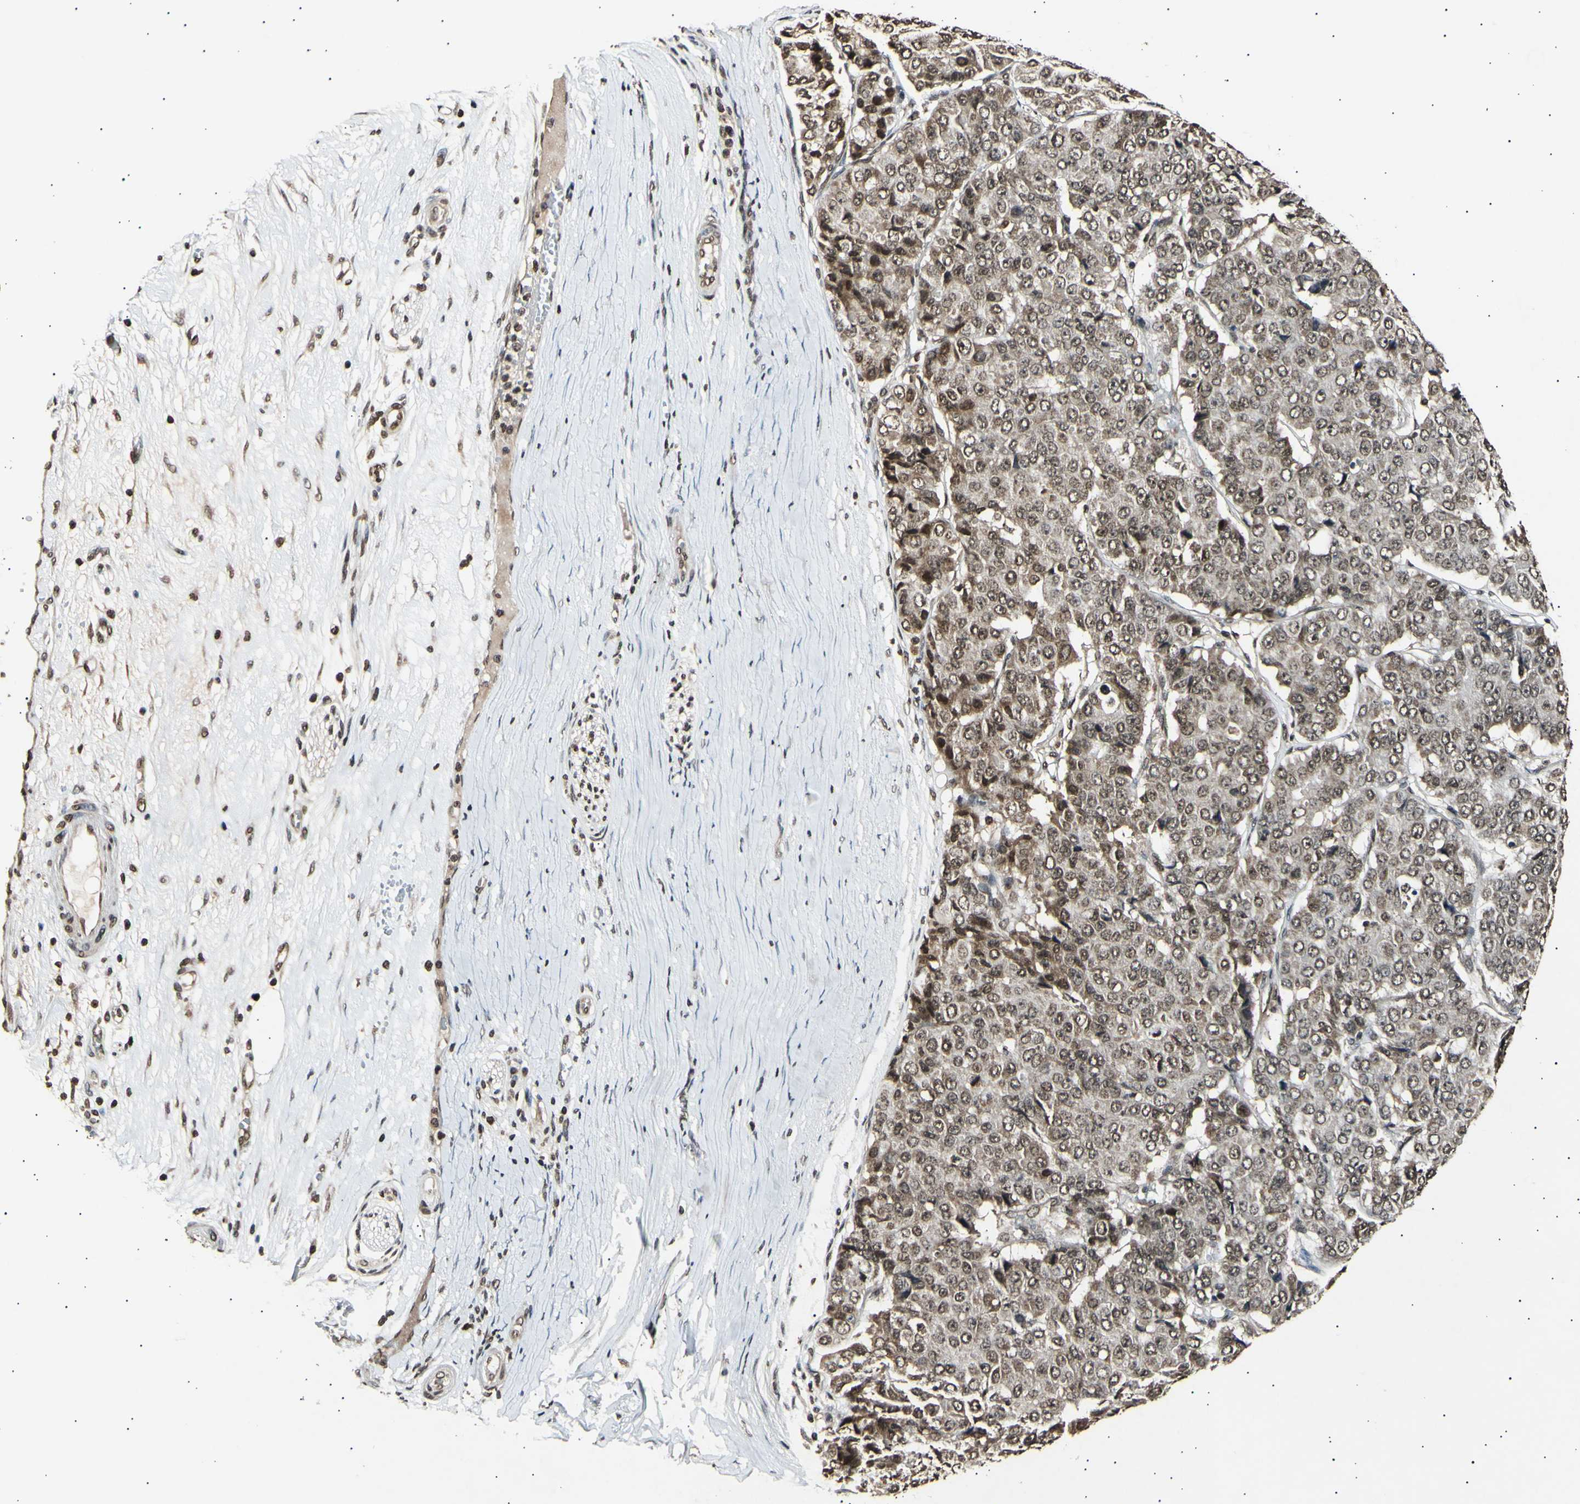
{"staining": {"intensity": "moderate", "quantity": ">75%", "location": "cytoplasmic/membranous,nuclear"}, "tissue": "pancreatic cancer", "cell_type": "Tumor cells", "image_type": "cancer", "snomed": [{"axis": "morphology", "description": "Adenocarcinoma, NOS"}, {"axis": "topography", "description": "Pancreas"}], "caption": "Protein analysis of pancreatic adenocarcinoma tissue shows moderate cytoplasmic/membranous and nuclear positivity in about >75% of tumor cells.", "gene": "ANAPC7", "patient": {"sex": "male", "age": 50}}